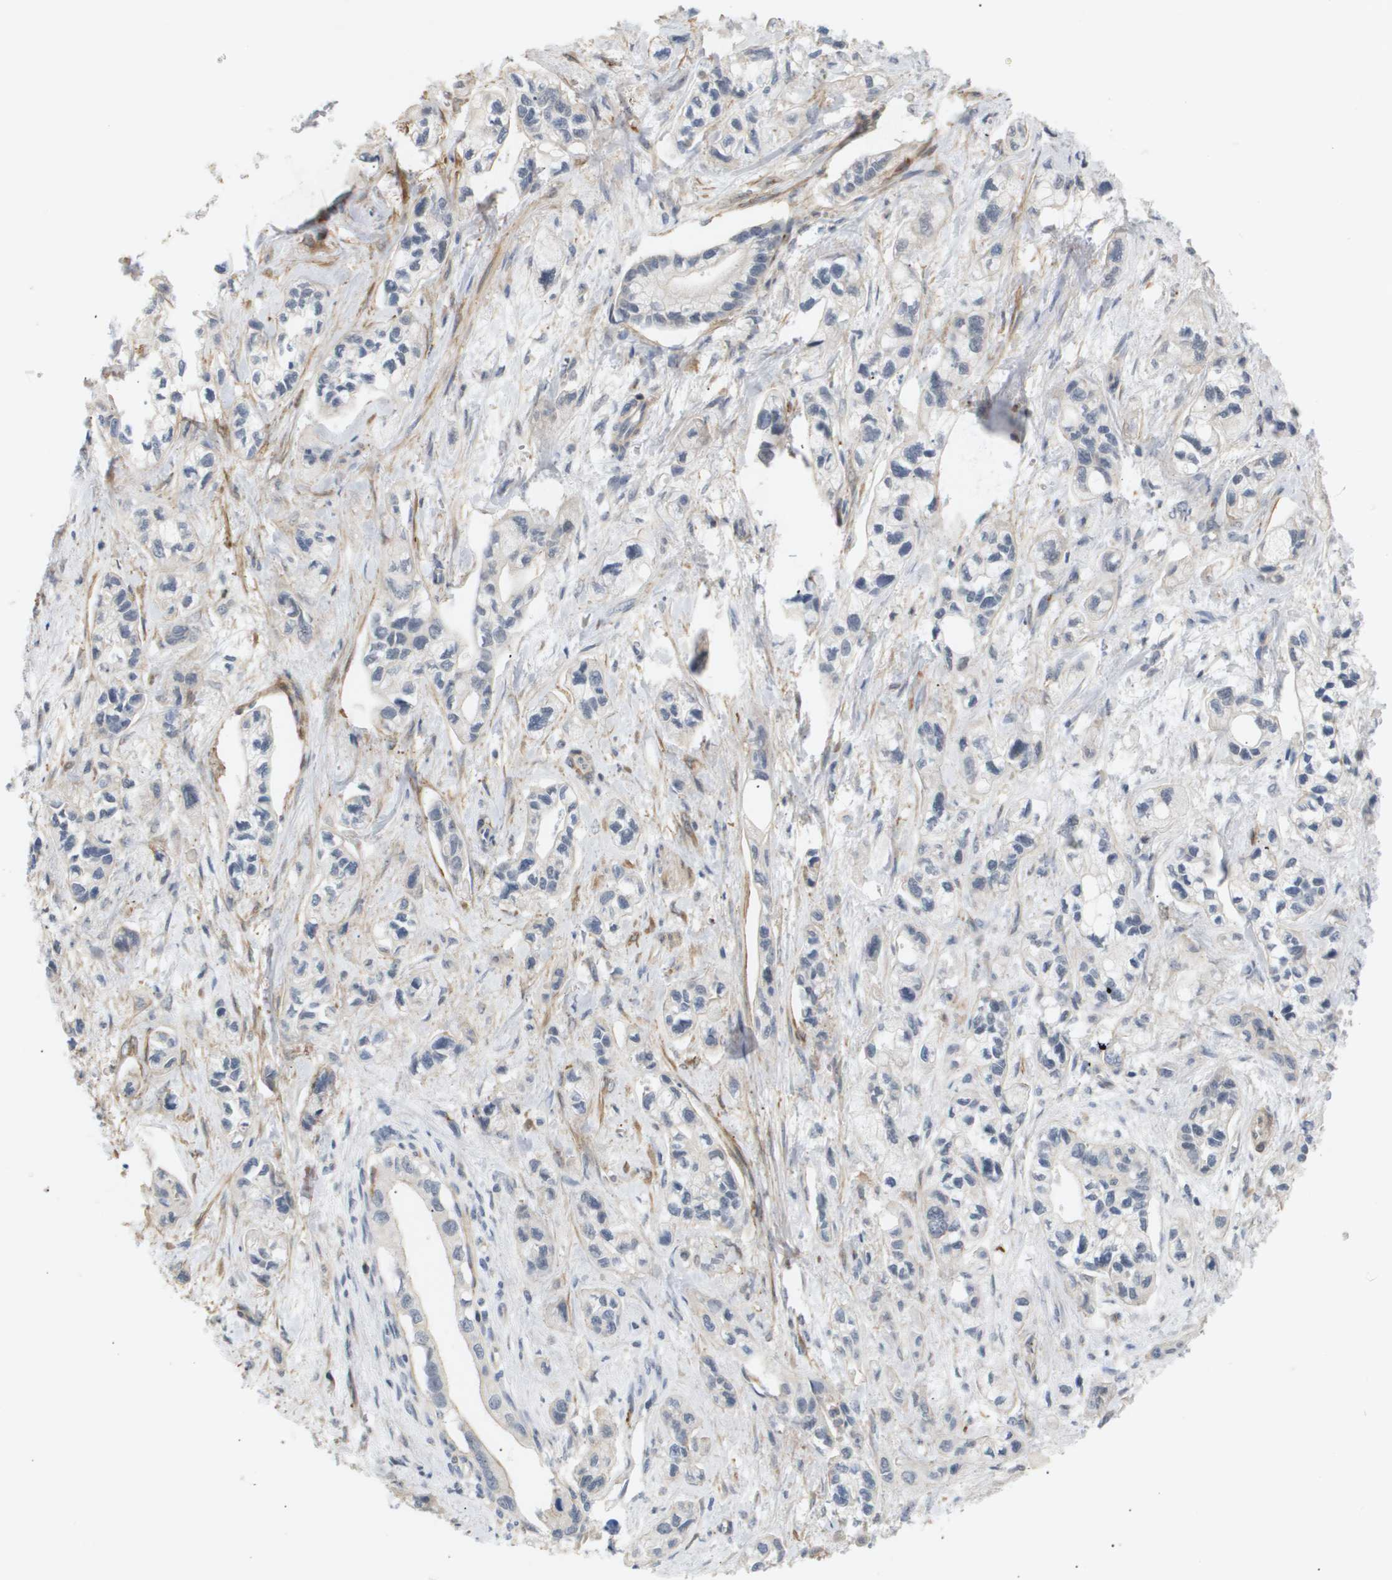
{"staining": {"intensity": "negative", "quantity": "none", "location": "none"}, "tissue": "pancreatic cancer", "cell_type": "Tumor cells", "image_type": "cancer", "snomed": [{"axis": "morphology", "description": "Adenocarcinoma, NOS"}, {"axis": "topography", "description": "Pancreas"}], "caption": "High magnification brightfield microscopy of pancreatic cancer stained with DAB (brown) and counterstained with hematoxylin (blue): tumor cells show no significant expression.", "gene": "CORO2B", "patient": {"sex": "male", "age": 74}}